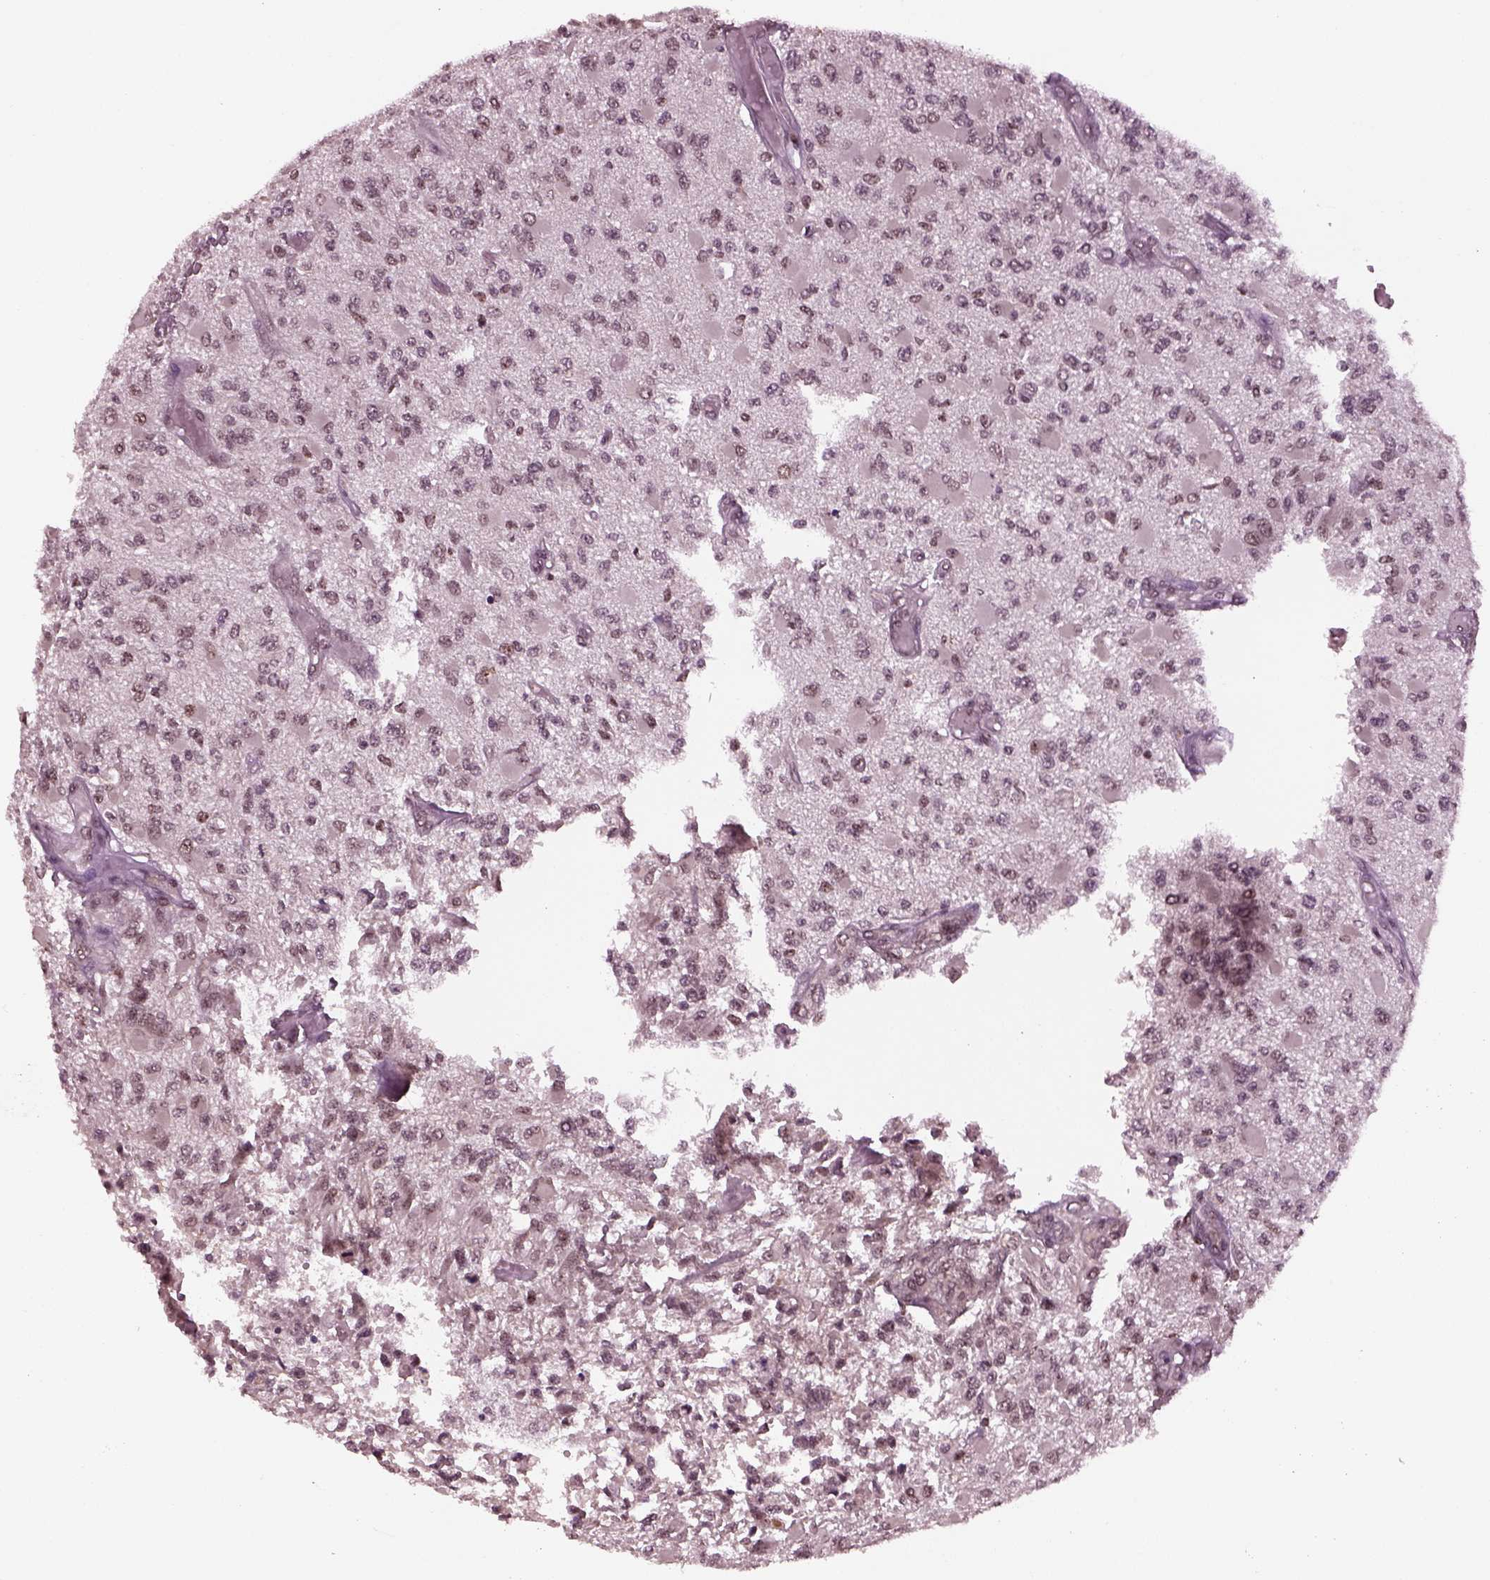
{"staining": {"intensity": "negative", "quantity": "none", "location": "none"}, "tissue": "glioma", "cell_type": "Tumor cells", "image_type": "cancer", "snomed": [{"axis": "morphology", "description": "Glioma, malignant, High grade"}, {"axis": "topography", "description": "Brain"}], "caption": "Tumor cells show no significant protein positivity in glioma. (DAB immunohistochemistry (IHC), high magnification).", "gene": "RUVBL2", "patient": {"sex": "female", "age": 63}}